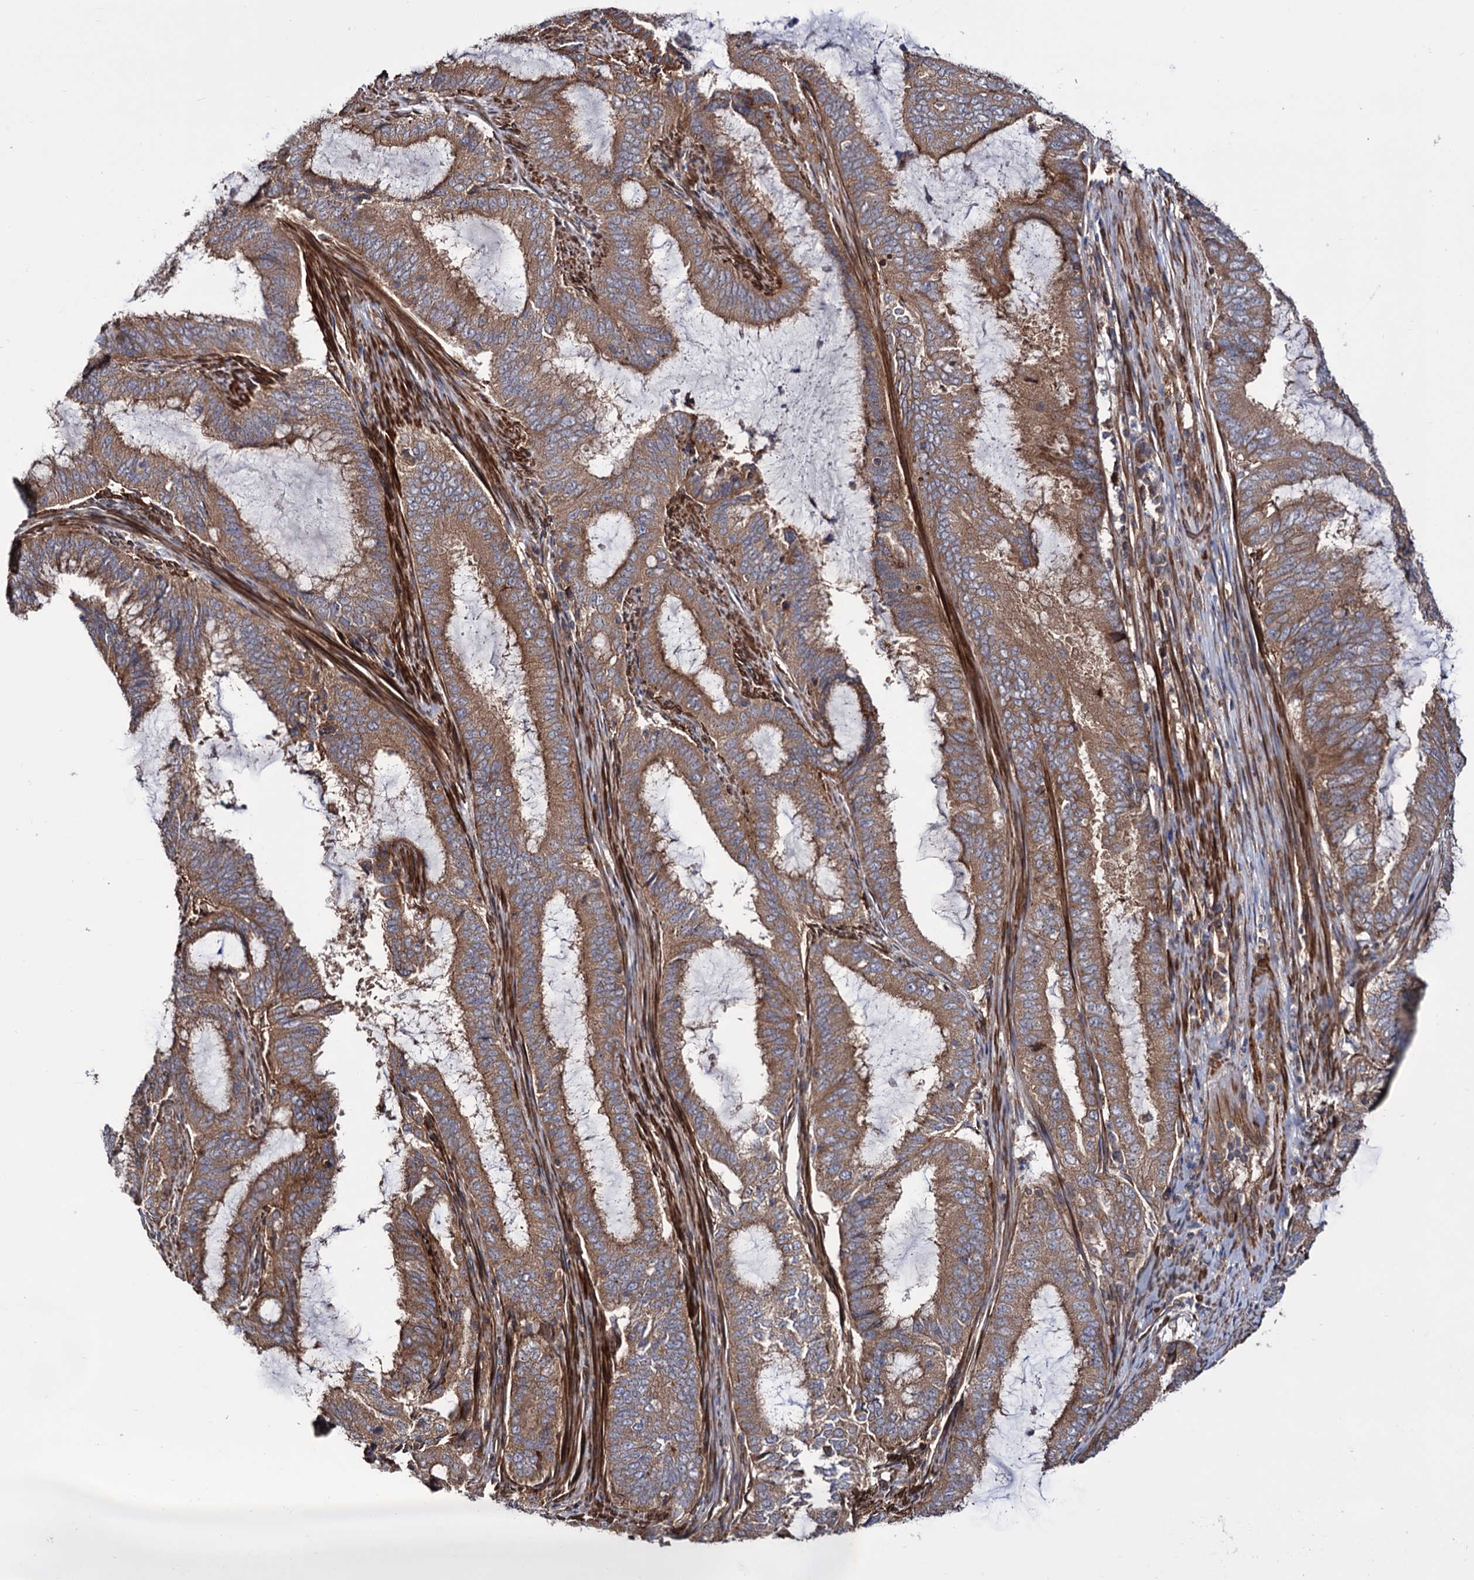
{"staining": {"intensity": "moderate", "quantity": ">75%", "location": "cytoplasmic/membranous"}, "tissue": "endometrial cancer", "cell_type": "Tumor cells", "image_type": "cancer", "snomed": [{"axis": "morphology", "description": "Adenocarcinoma, NOS"}, {"axis": "topography", "description": "Endometrium"}], "caption": "A micrograph of endometrial cancer stained for a protein shows moderate cytoplasmic/membranous brown staining in tumor cells.", "gene": "FERMT2", "patient": {"sex": "female", "age": 51}}